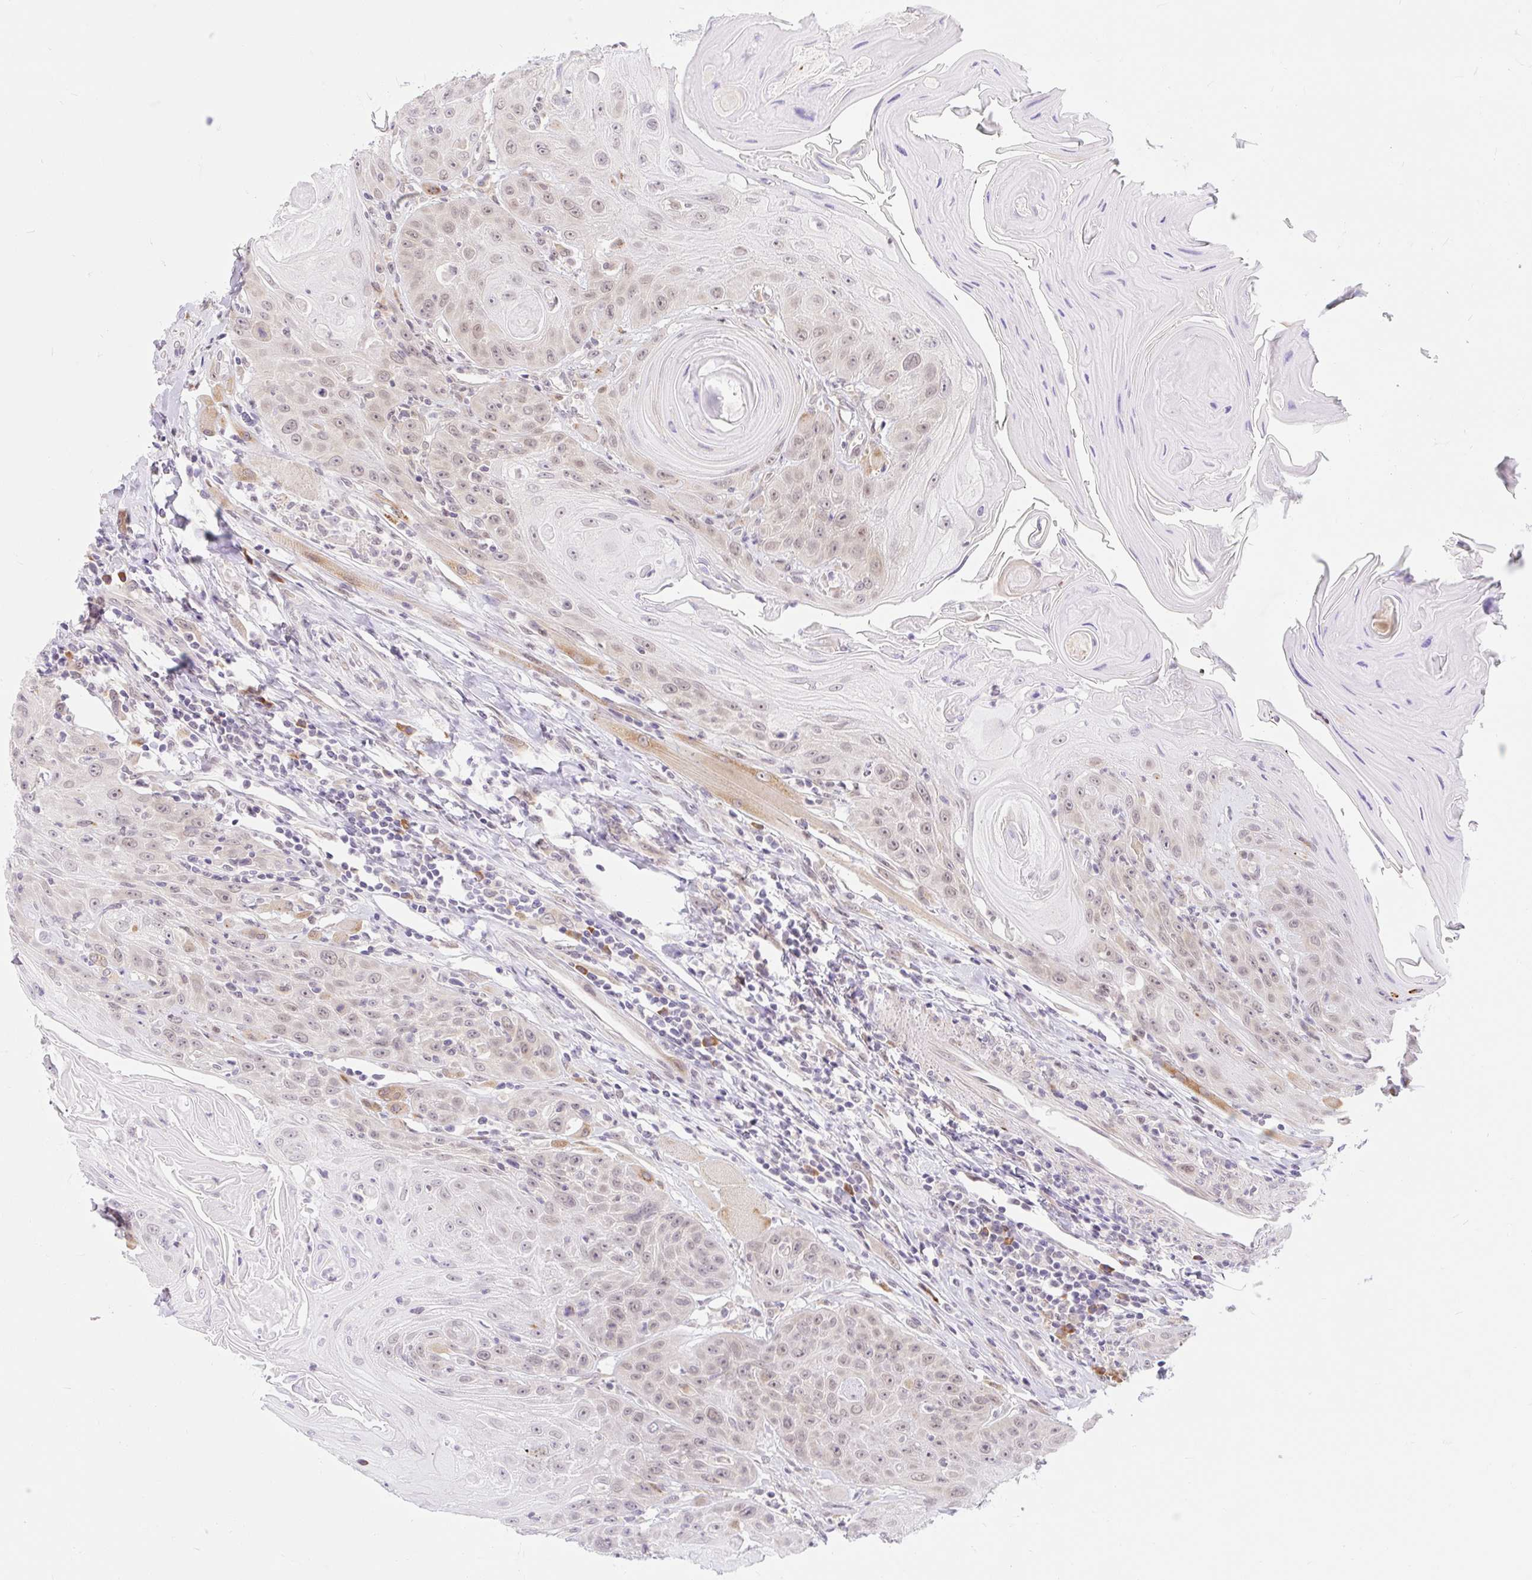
{"staining": {"intensity": "negative", "quantity": "none", "location": "none"}, "tissue": "head and neck cancer", "cell_type": "Tumor cells", "image_type": "cancer", "snomed": [{"axis": "morphology", "description": "Squamous cell carcinoma, NOS"}, {"axis": "topography", "description": "Head-Neck"}], "caption": "This is an IHC image of squamous cell carcinoma (head and neck). There is no staining in tumor cells.", "gene": "SRSF10", "patient": {"sex": "female", "age": 59}}